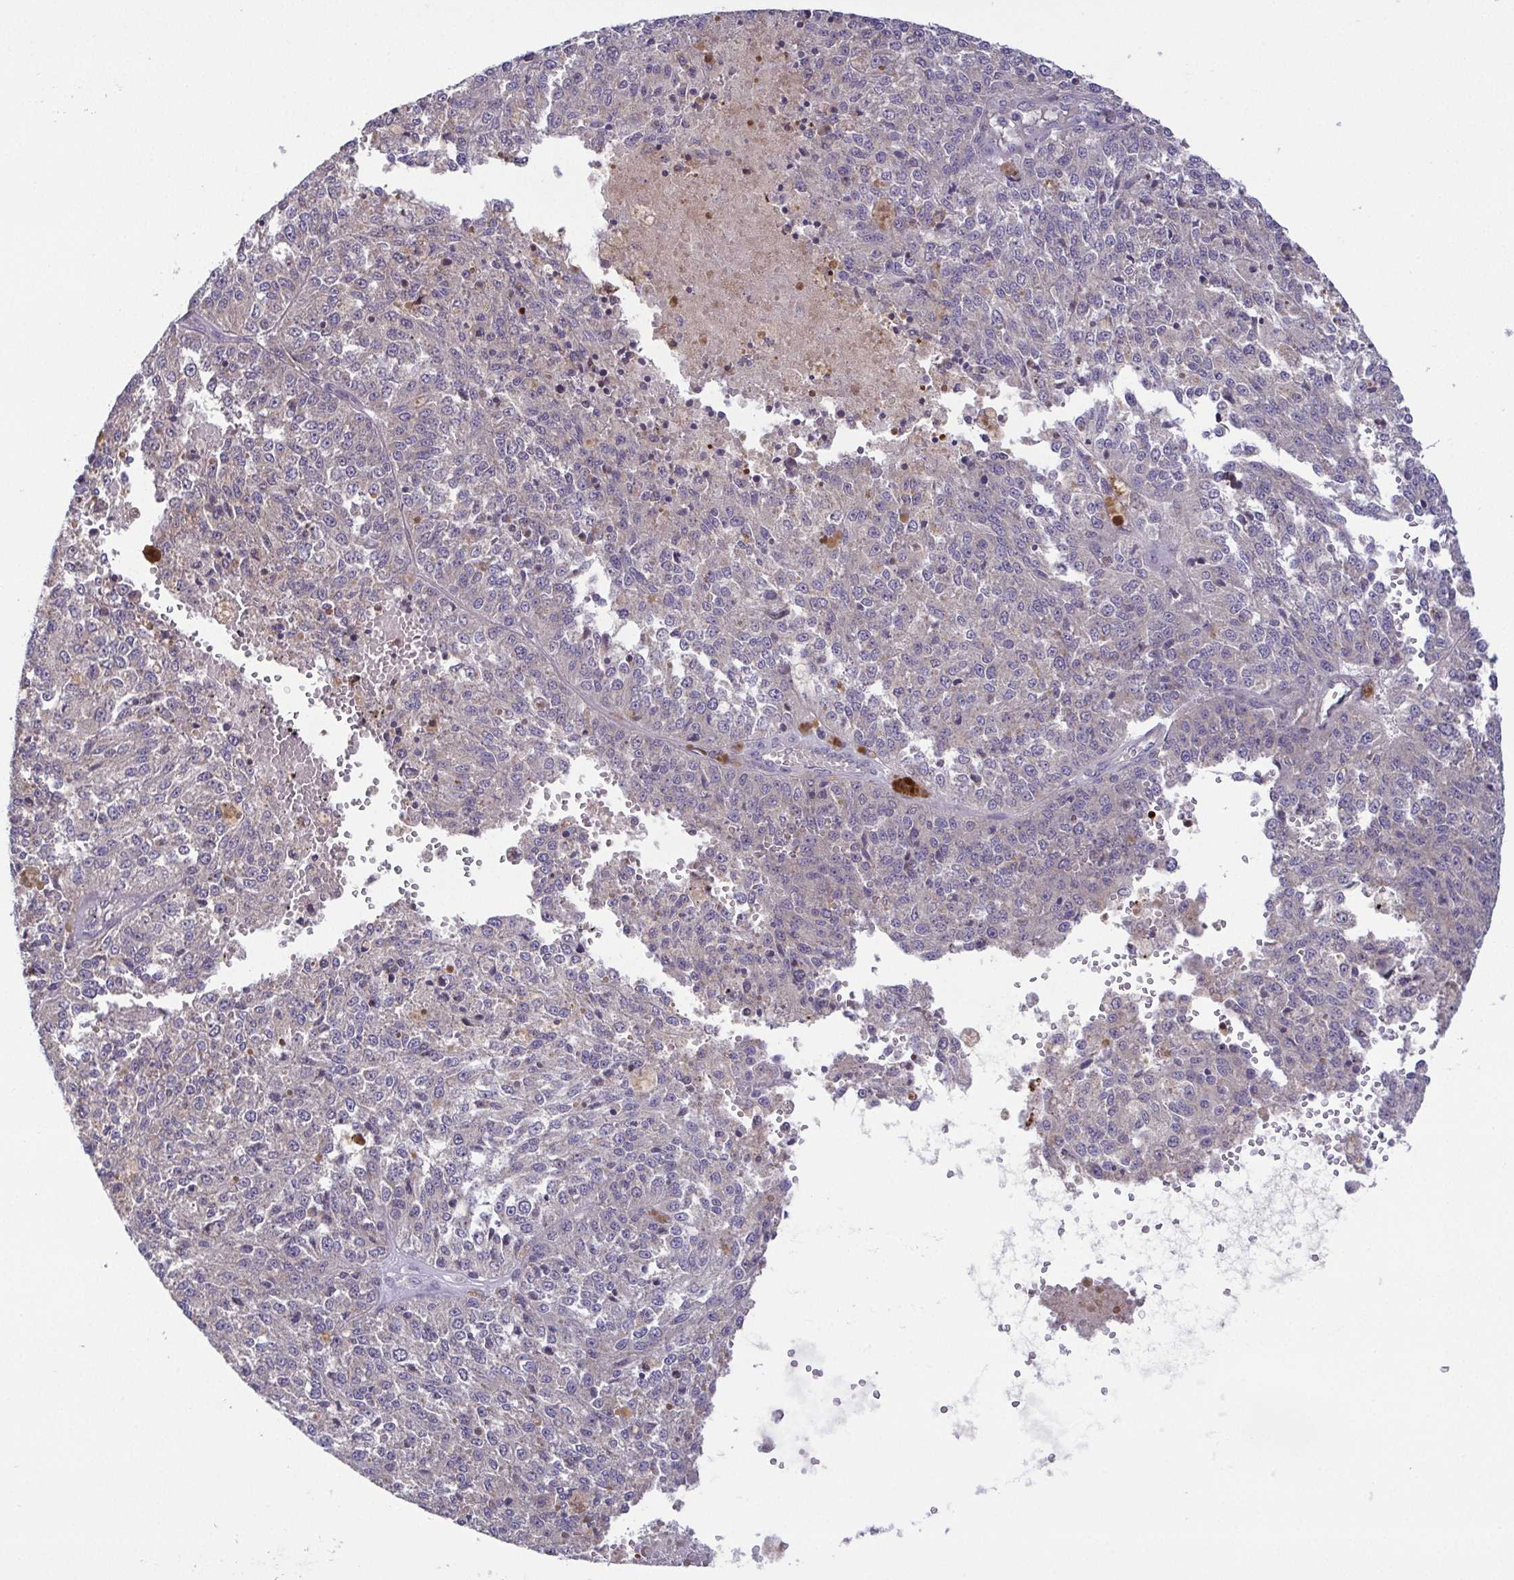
{"staining": {"intensity": "negative", "quantity": "none", "location": "none"}, "tissue": "melanoma", "cell_type": "Tumor cells", "image_type": "cancer", "snomed": [{"axis": "morphology", "description": "Malignant melanoma, Metastatic site"}, {"axis": "topography", "description": "Lymph node"}], "caption": "Malignant melanoma (metastatic site) stained for a protein using immunohistochemistry exhibits no expression tumor cells.", "gene": "OSBPL7", "patient": {"sex": "female", "age": 64}}